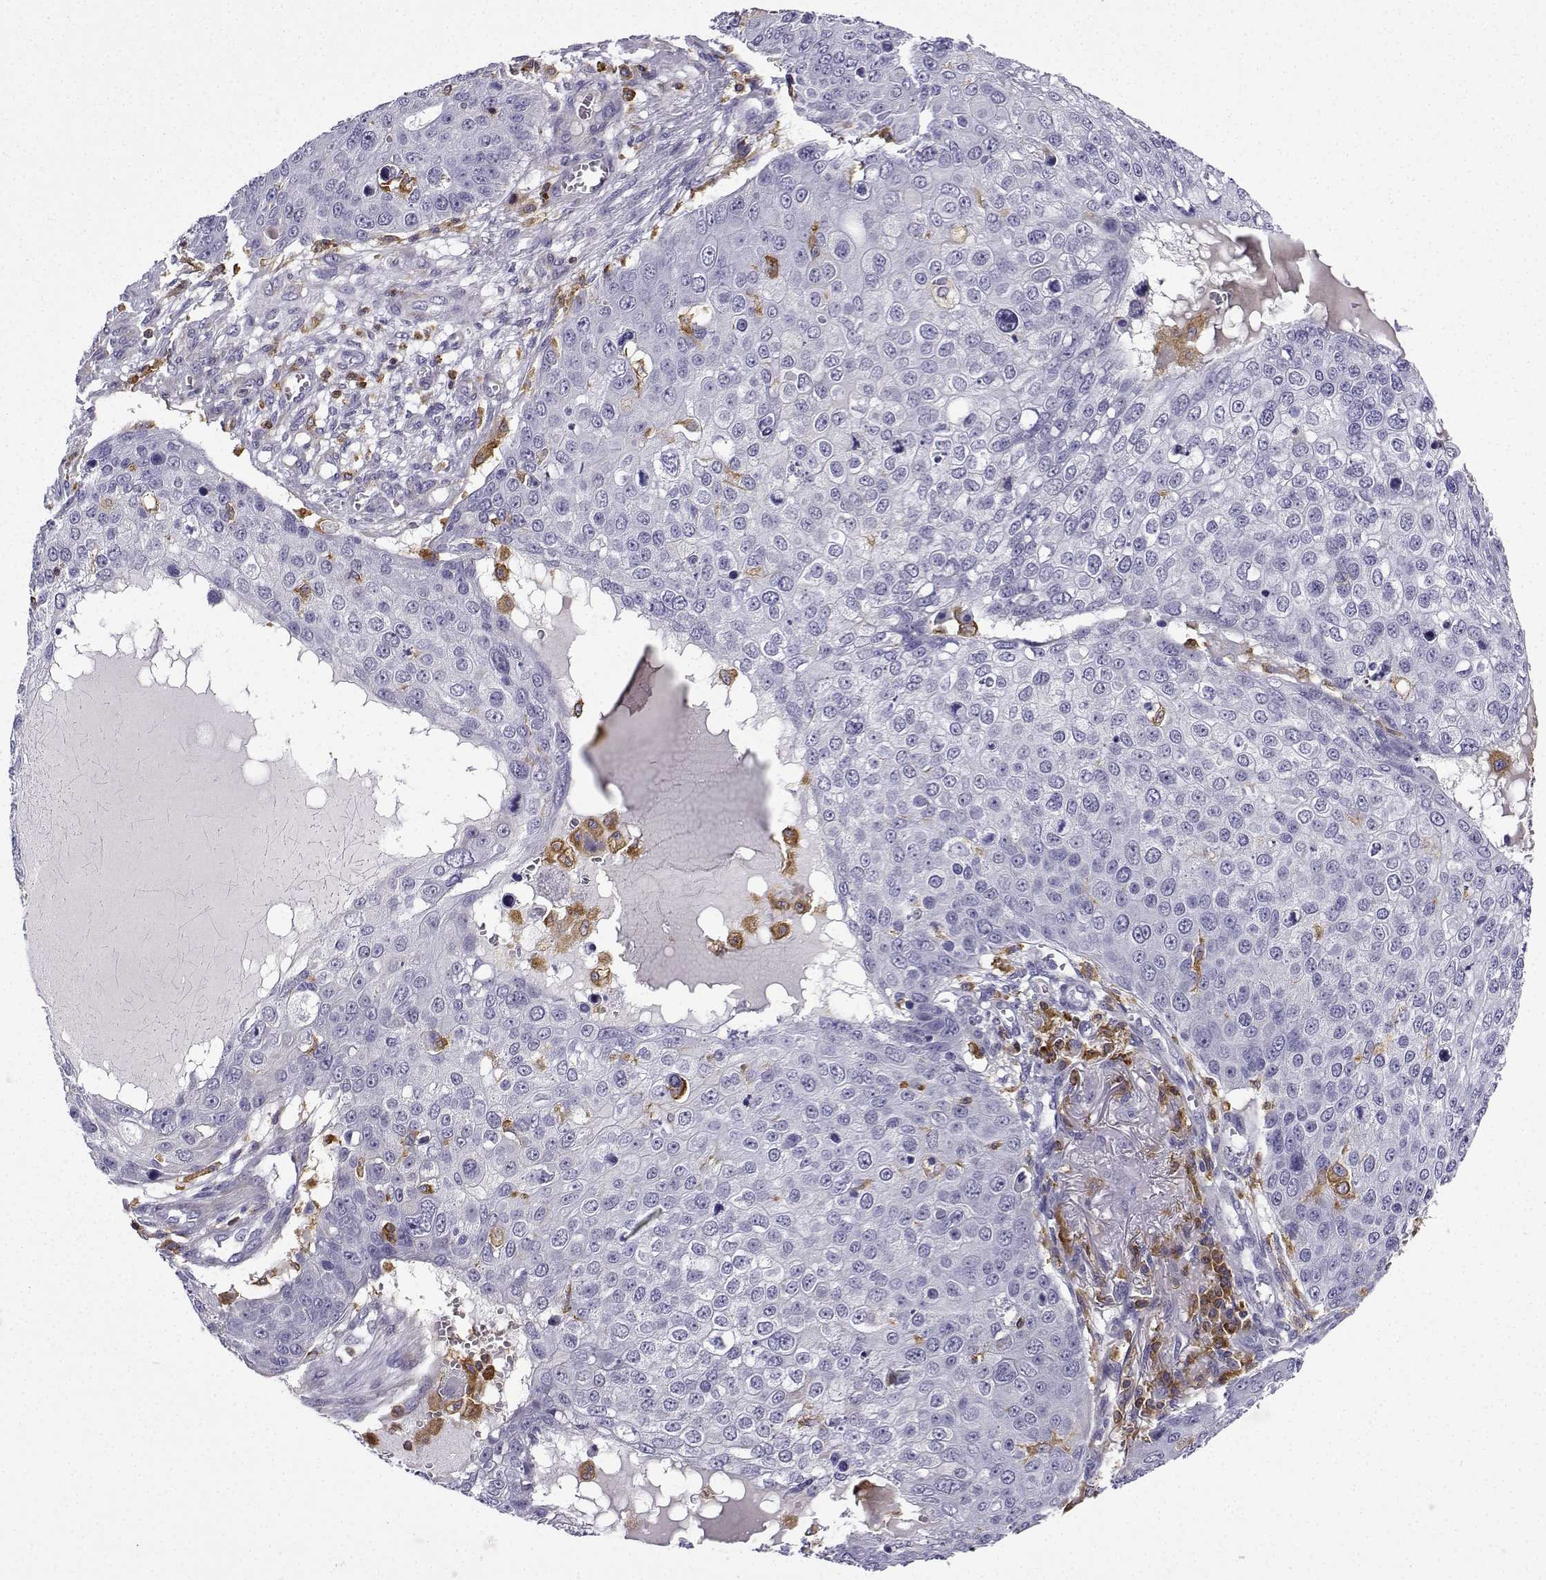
{"staining": {"intensity": "negative", "quantity": "none", "location": "none"}, "tissue": "skin cancer", "cell_type": "Tumor cells", "image_type": "cancer", "snomed": [{"axis": "morphology", "description": "Squamous cell carcinoma, NOS"}, {"axis": "topography", "description": "Skin"}], "caption": "Photomicrograph shows no protein positivity in tumor cells of skin squamous cell carcinoma tissue.", "gene": "DOCK10", "patient": {"sex": "male", "age": 71}}